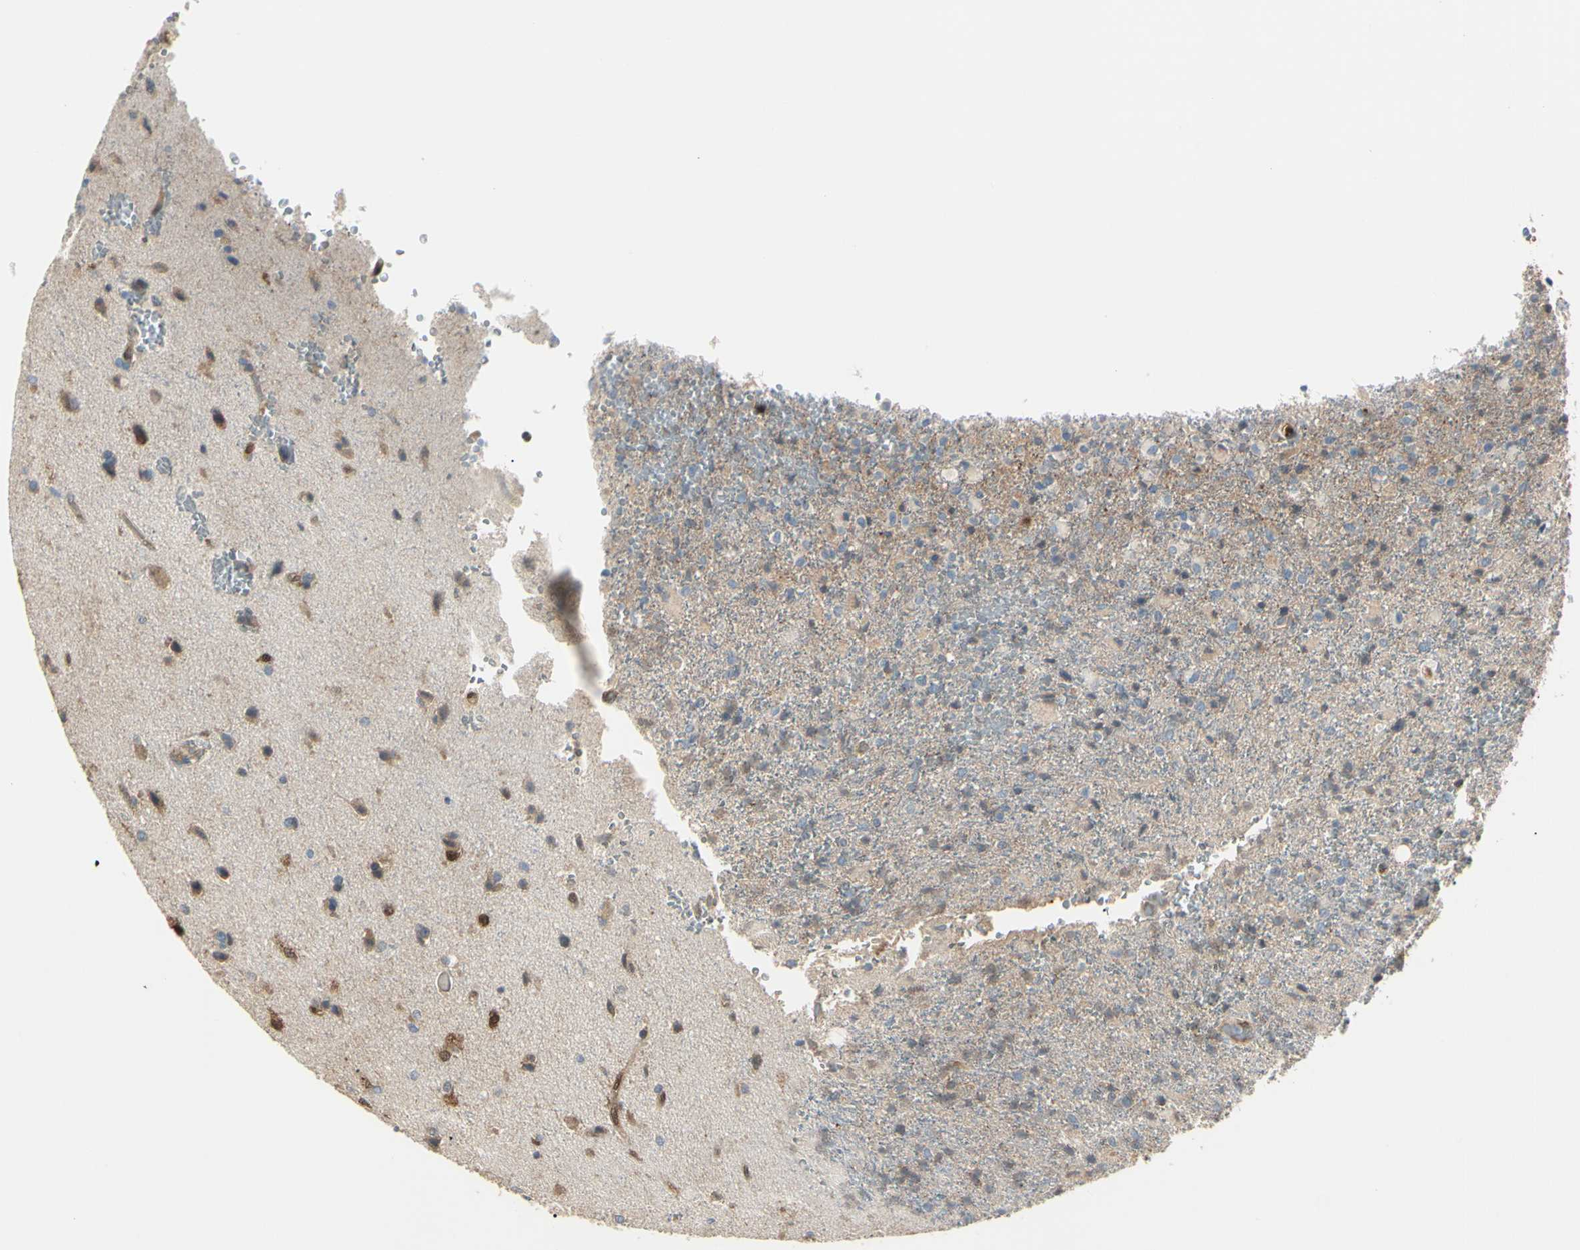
{"staining": {"intensity": "strong", "quantity": "<25%", "location": "cytoplasmic/membranous,nuclear"}, "tissue": "glioma", "cell_type": "Tumor cells", "image_type": "cancer", "snomed": [{"axis": "morphology", "description": "Glioma, malignant, High grade"}, {"axis": "topography", "description": "Brain"}], "caption": "The histopathology image reveals a brown stain indicating the presence of a protein in the cytoplasmic/membranous and nuclear of tumor cells in high-grade glioma (malignant).", "gene": "AKR1C3", "patient": {"sex": "male", "age": 71}}